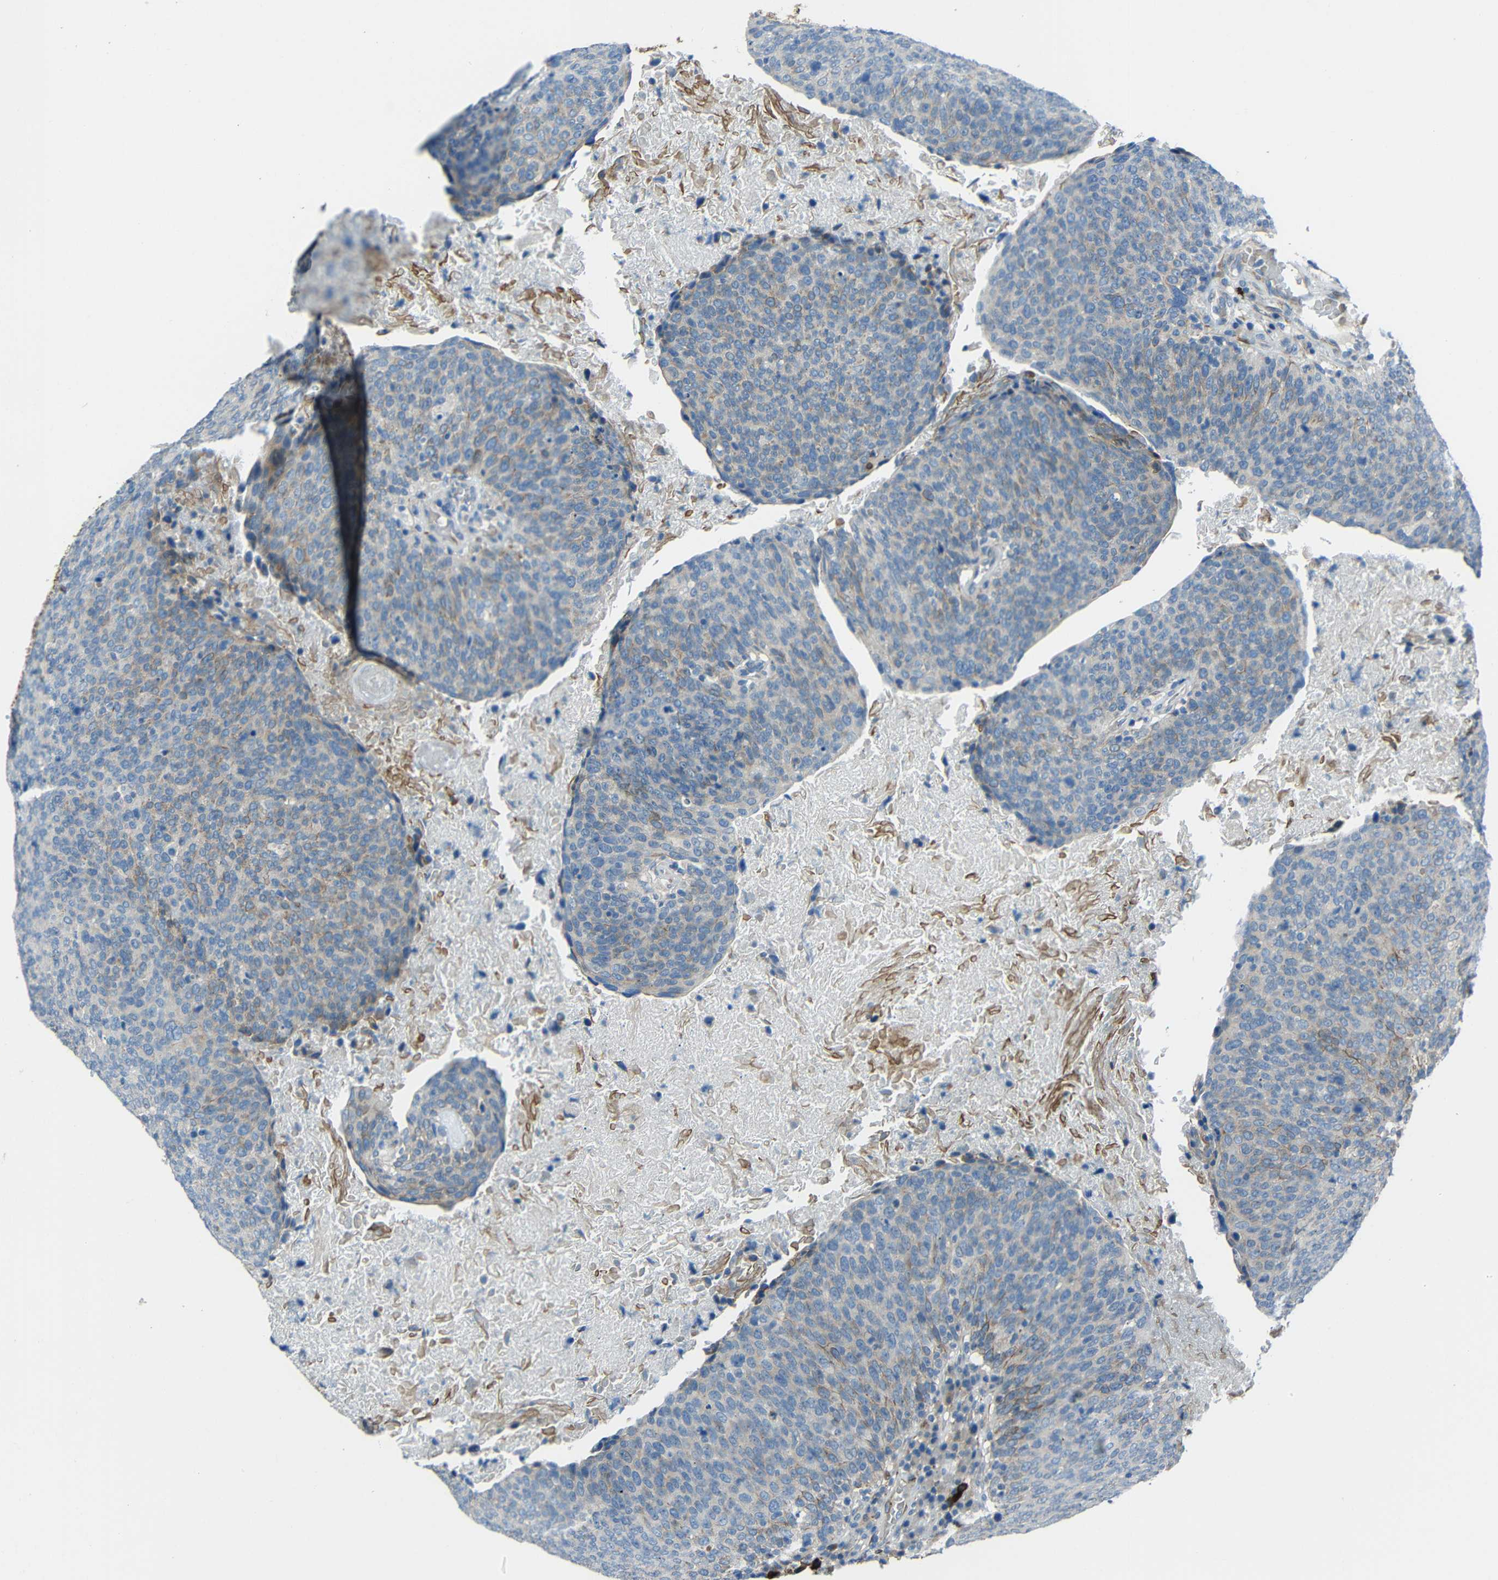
{"staining": {"intensity": "negative", "quantity": "none", "location": "none"}, "tissue": "head and neck cancer", "cell_type": "Tumor cells", "image_type": "cancer", "snomed": [{"axis": "morphology", "description": "Squamous cell carcinoma, NOS"}, {"axis": "morphology", "description": "Squamous cell carcinoma, metastatic, NOS"}, {"axis": "topography", "description": "Lymph node"}, {"axis": "topography", "description": "Head-Neck"}], "caption": "There is no significant staining in tumor cells of squamous cell carcinoma (head and neck).", "gene": "DCLK1", "patient": {"sex": "male", "age": 62}}